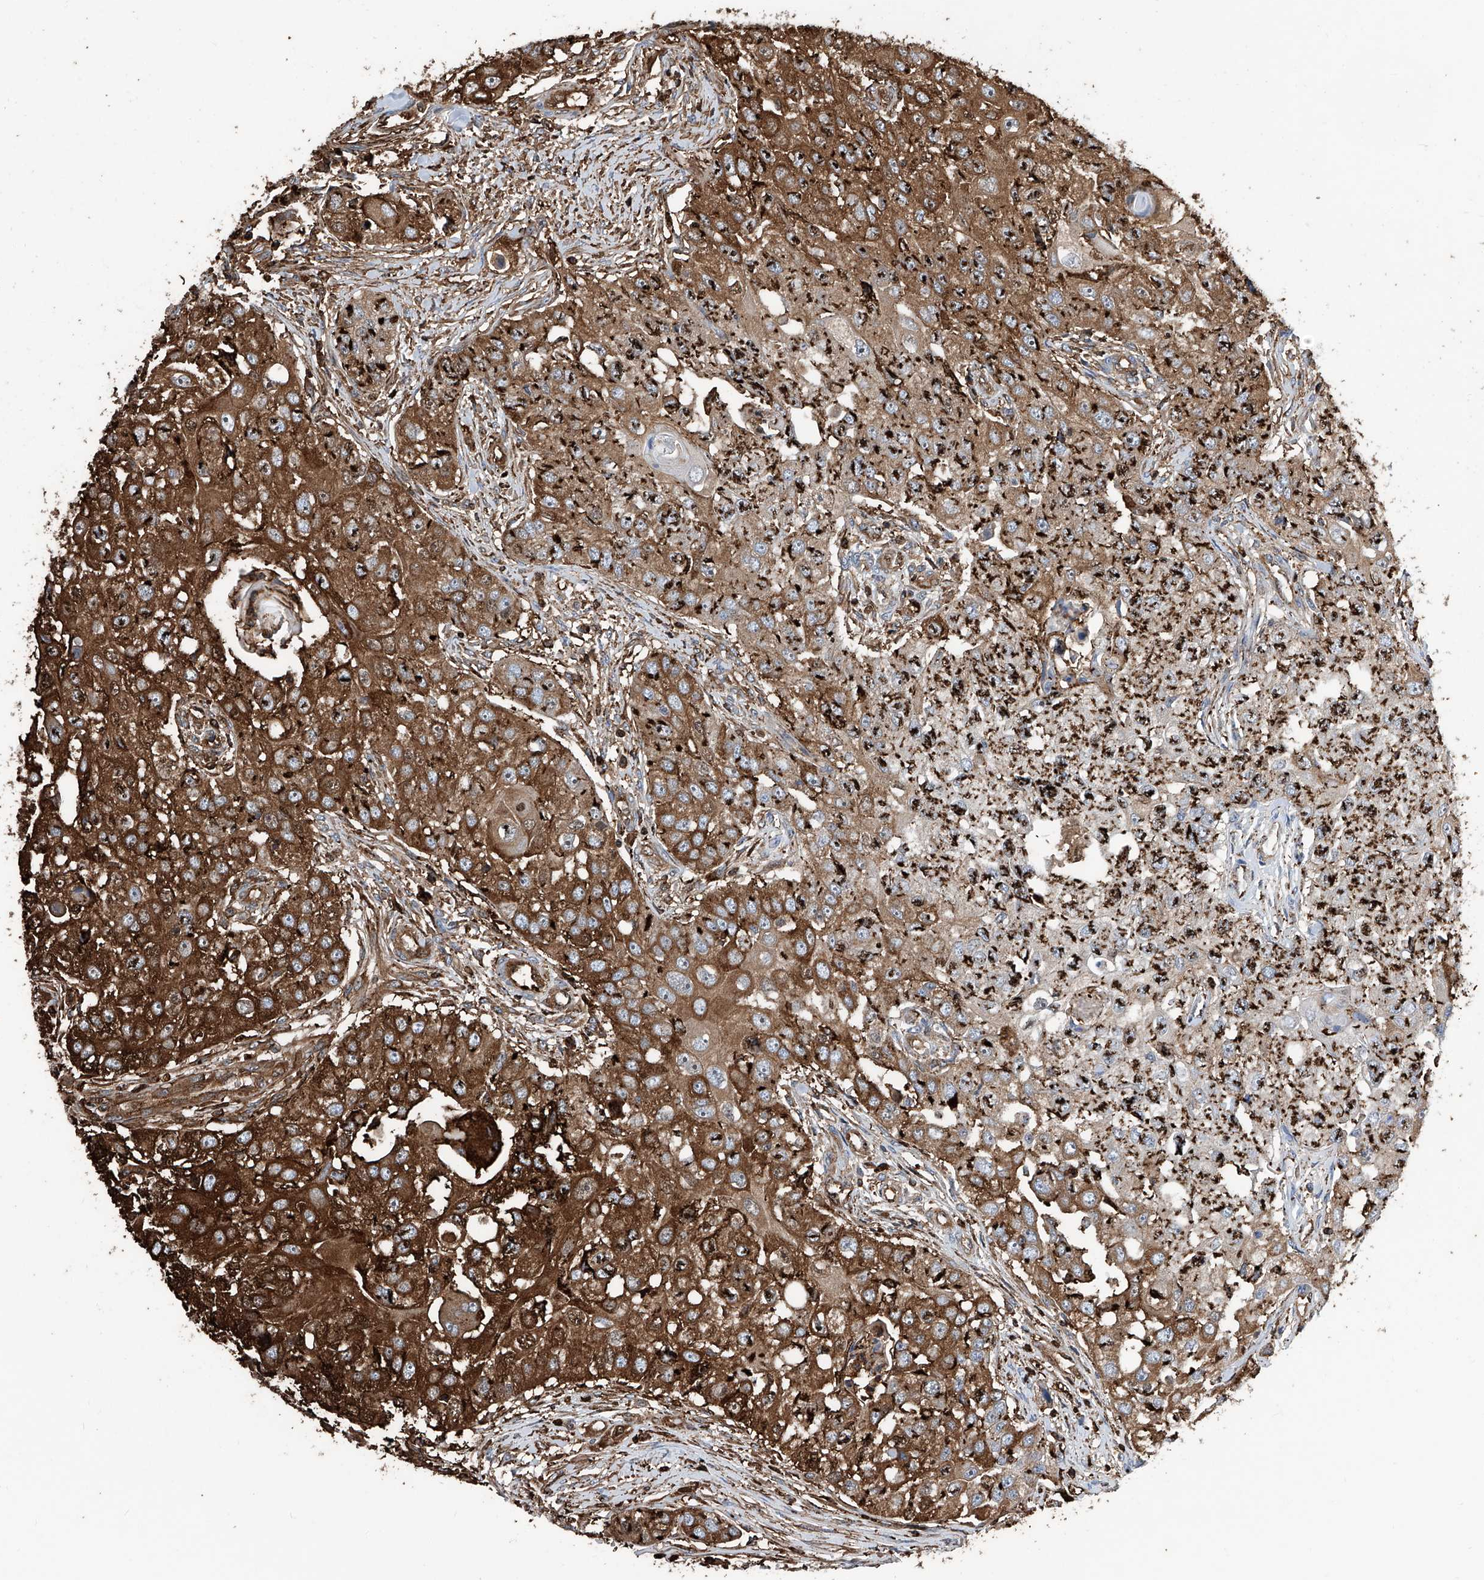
{"staining": {"intensity": "moderate", "quantity": ">75%", "location": "cytoplasmic/membranous,nuclear"}, "tissue": "head and neck cancer", "cell_type": "Tumor cells", "image_type": "cancer", "snomed": [{"axis": "morphology", "description": "Normal tissue, NOS"}, {"axis": "morphology", "description": "Squamous cell carcinoma, NOS"}, {"axis": "topography", "description": "Skeletal muscle"}, {"axis": "topography", "description": "Head-Neck"}], "caption": "An immunohistochemistry image of tumor tissue is shown. Protein staining in brown labels moderate cytoplasmic/membranous and nuclear positivity in squamous cell carcinoma (head and neck) within tumor cells.", "gene": "ZNF484", "patient": {"sex": "male", "age": 51}}